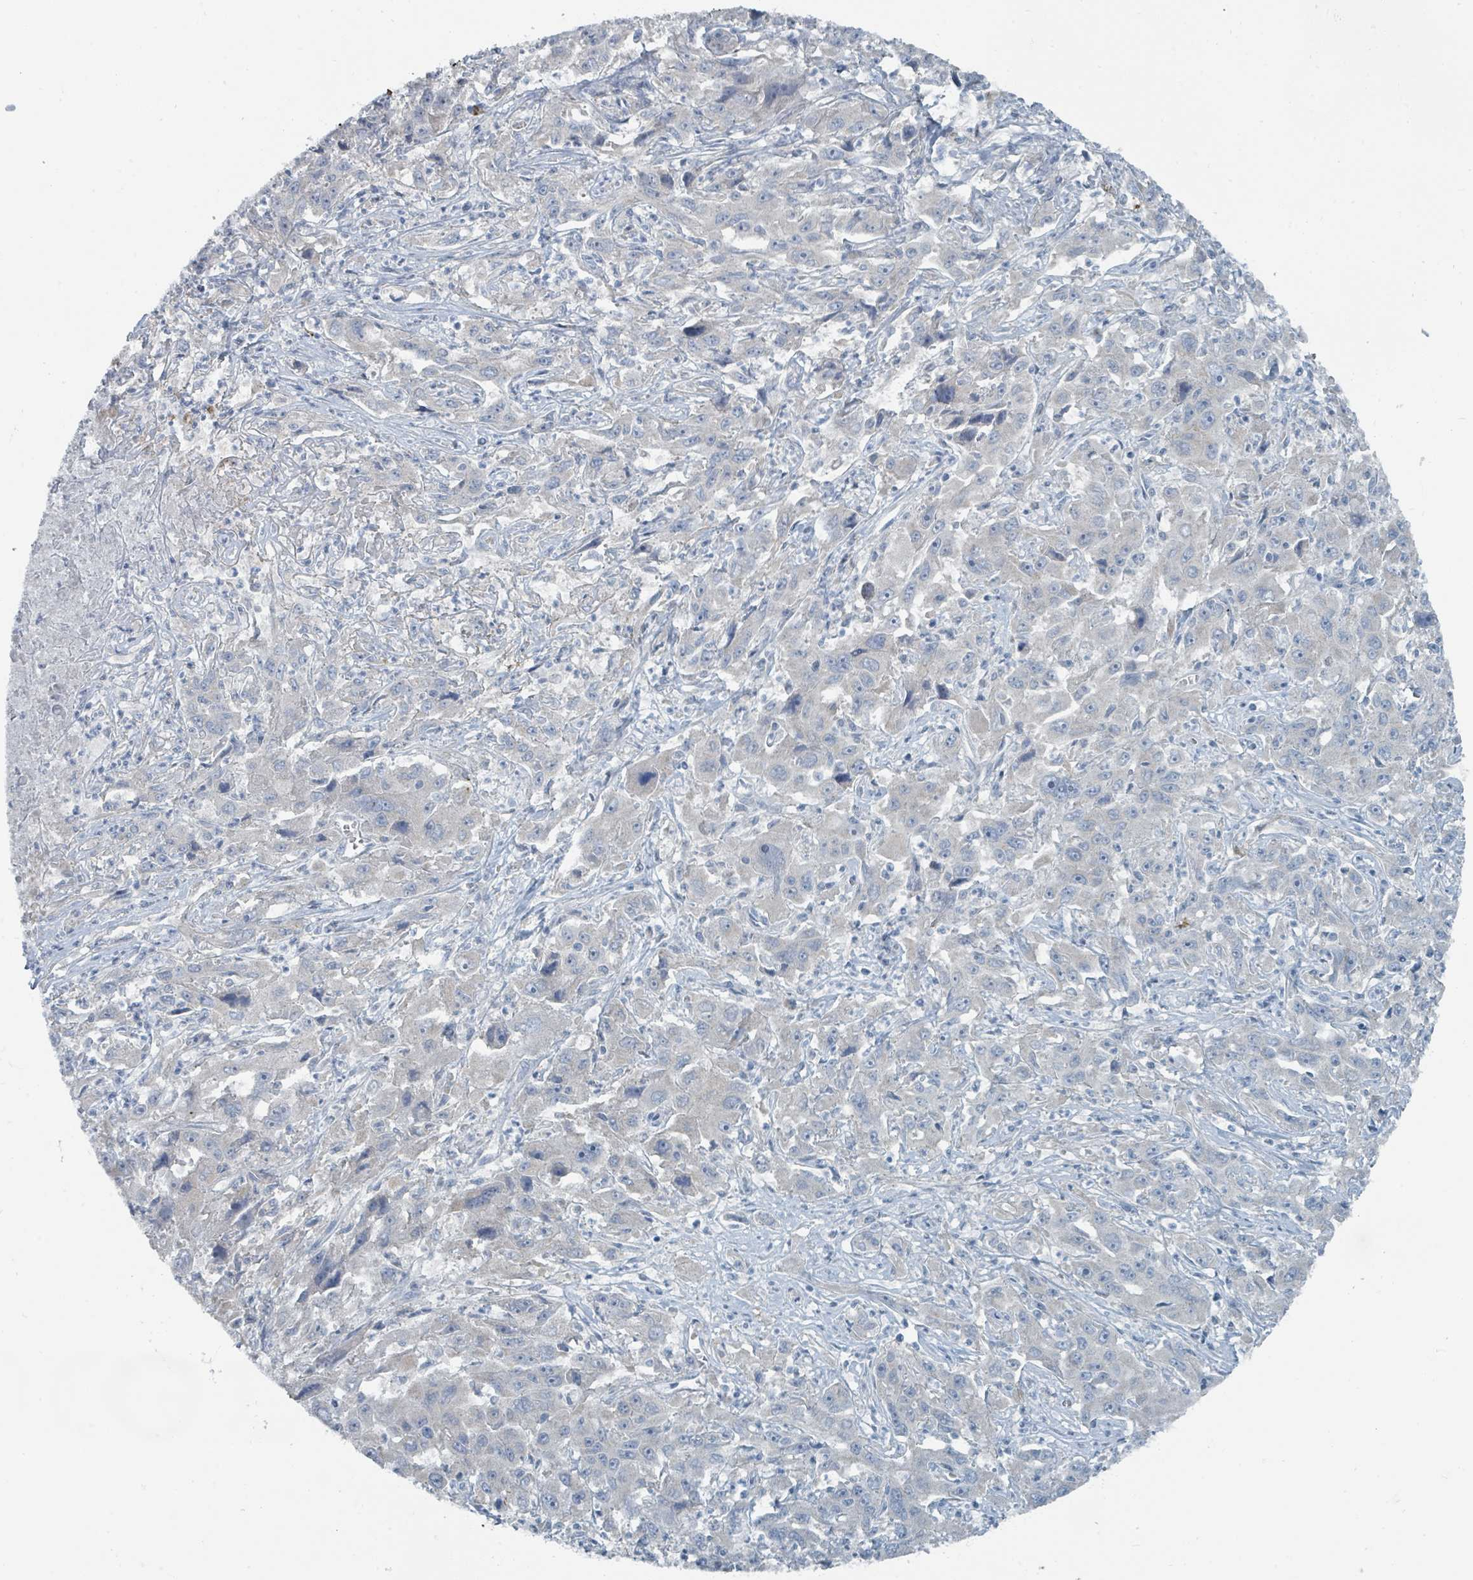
{"staining": {"intensity": "negative", "quantity": "none", "location": "none"}, "tissue": "liver cancer", "cell_type": "Tumor cells", "image_type": "cancer", "snomed": [{"axis": "morphology", "description": "Carcinoma, Hepatocellular, NOS"}, {"axis": "topography", "description": "Liver"}], "caption": "Immunohistochemistry of human liver hepatocellular carcinoma displays no staining in tumor cells. Nuclei are stained in blue.", "gene": "RASA4", "patient": {"sex": "male", "age": 63}}